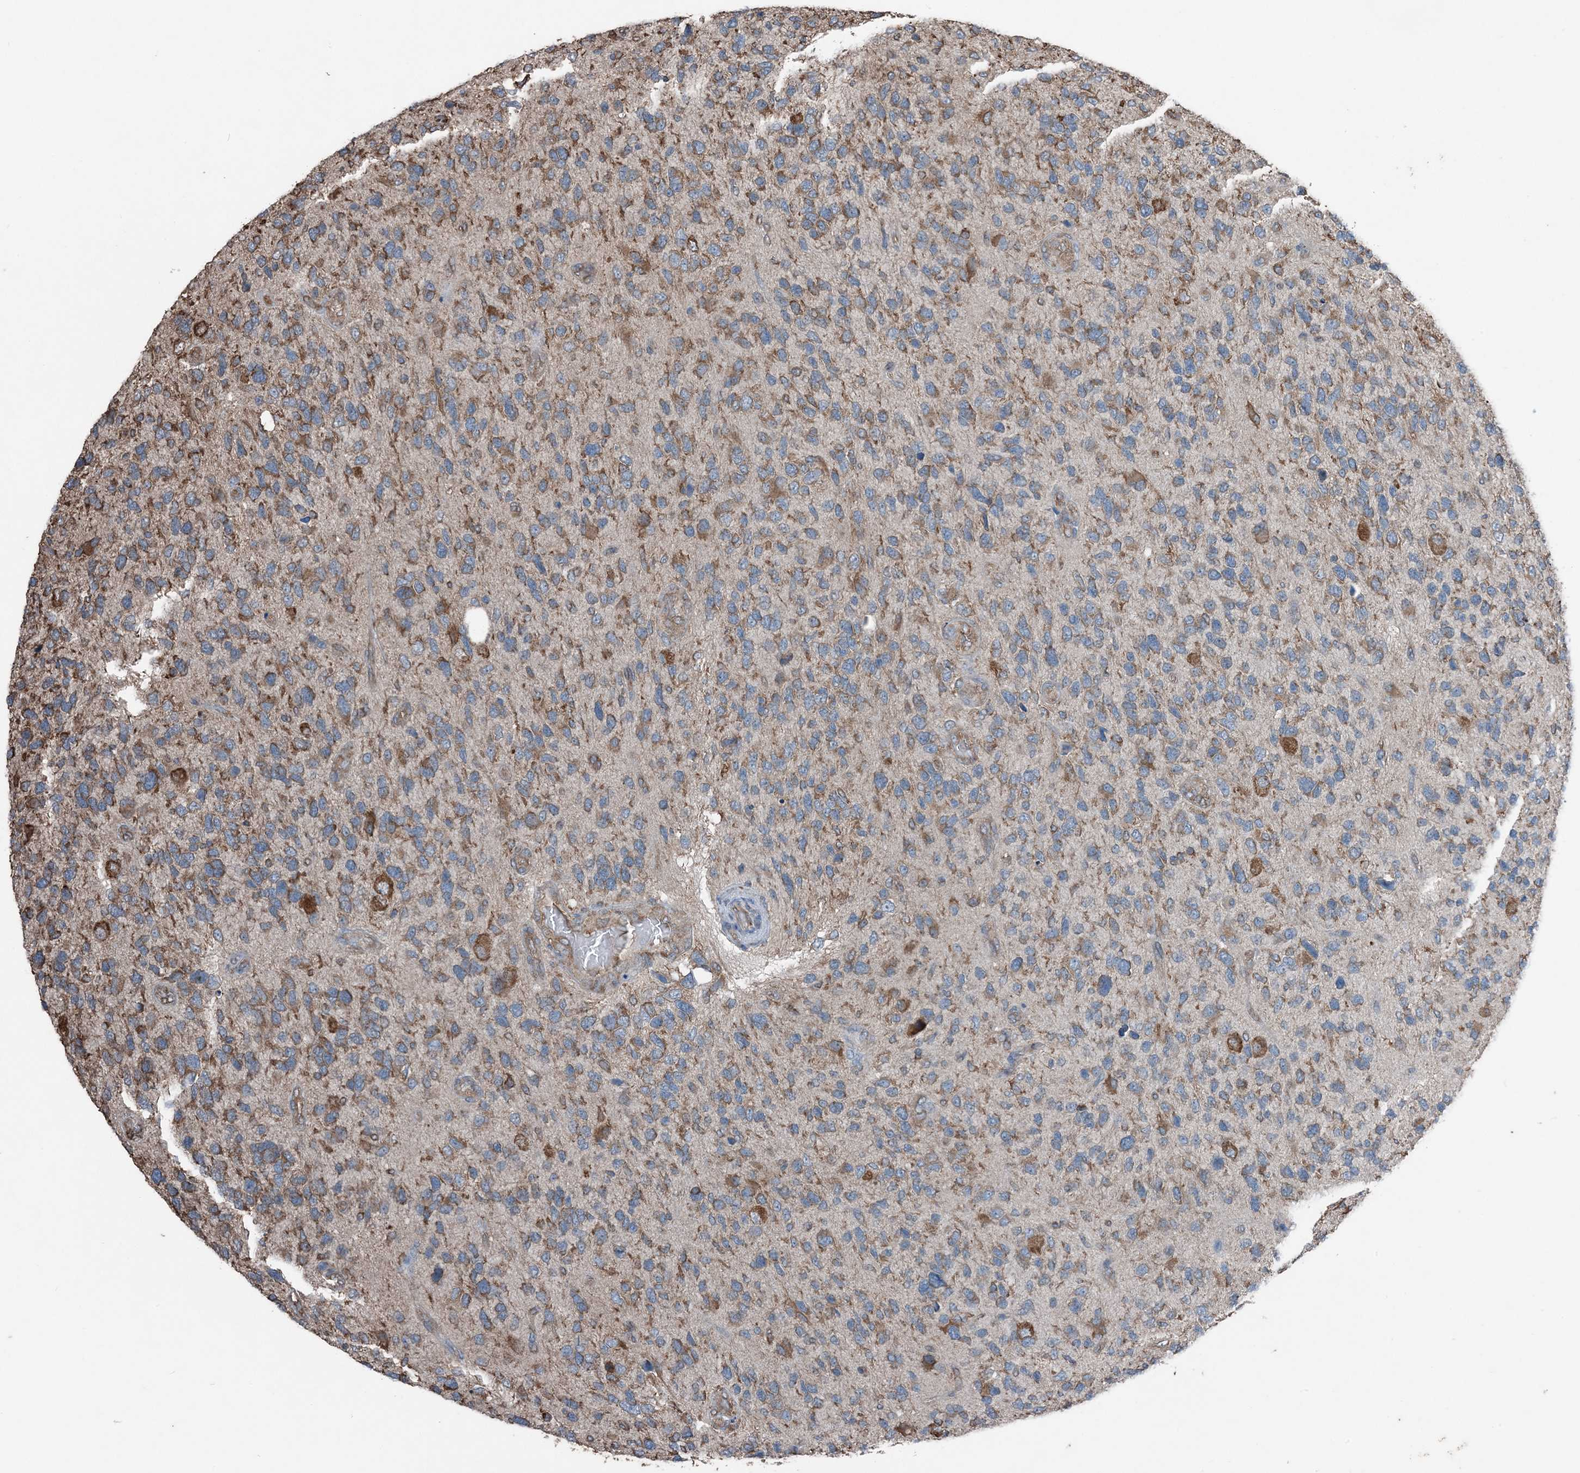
{"staining": {"intensity": "moderate", "quantity": ">75%", "location": "cytoplasmic/membranous"}, "tissue": "glioma", "cell_type": "Tumor cells", "image_type": "cancer", "snomed": [{"axis": "morphology", "description": "Glioma, malignant, High grade"}, {"axis": "topography", "description": "Brain"}], "caption": "The histopathology image demonstrates immunohistochemical staining of glioma. There is moderate cytoplasmic/membranous expression is seen in about >75% of tumor cells.", "gene": "PDIA6", "patient": {"sex": "female", "age": 58}}